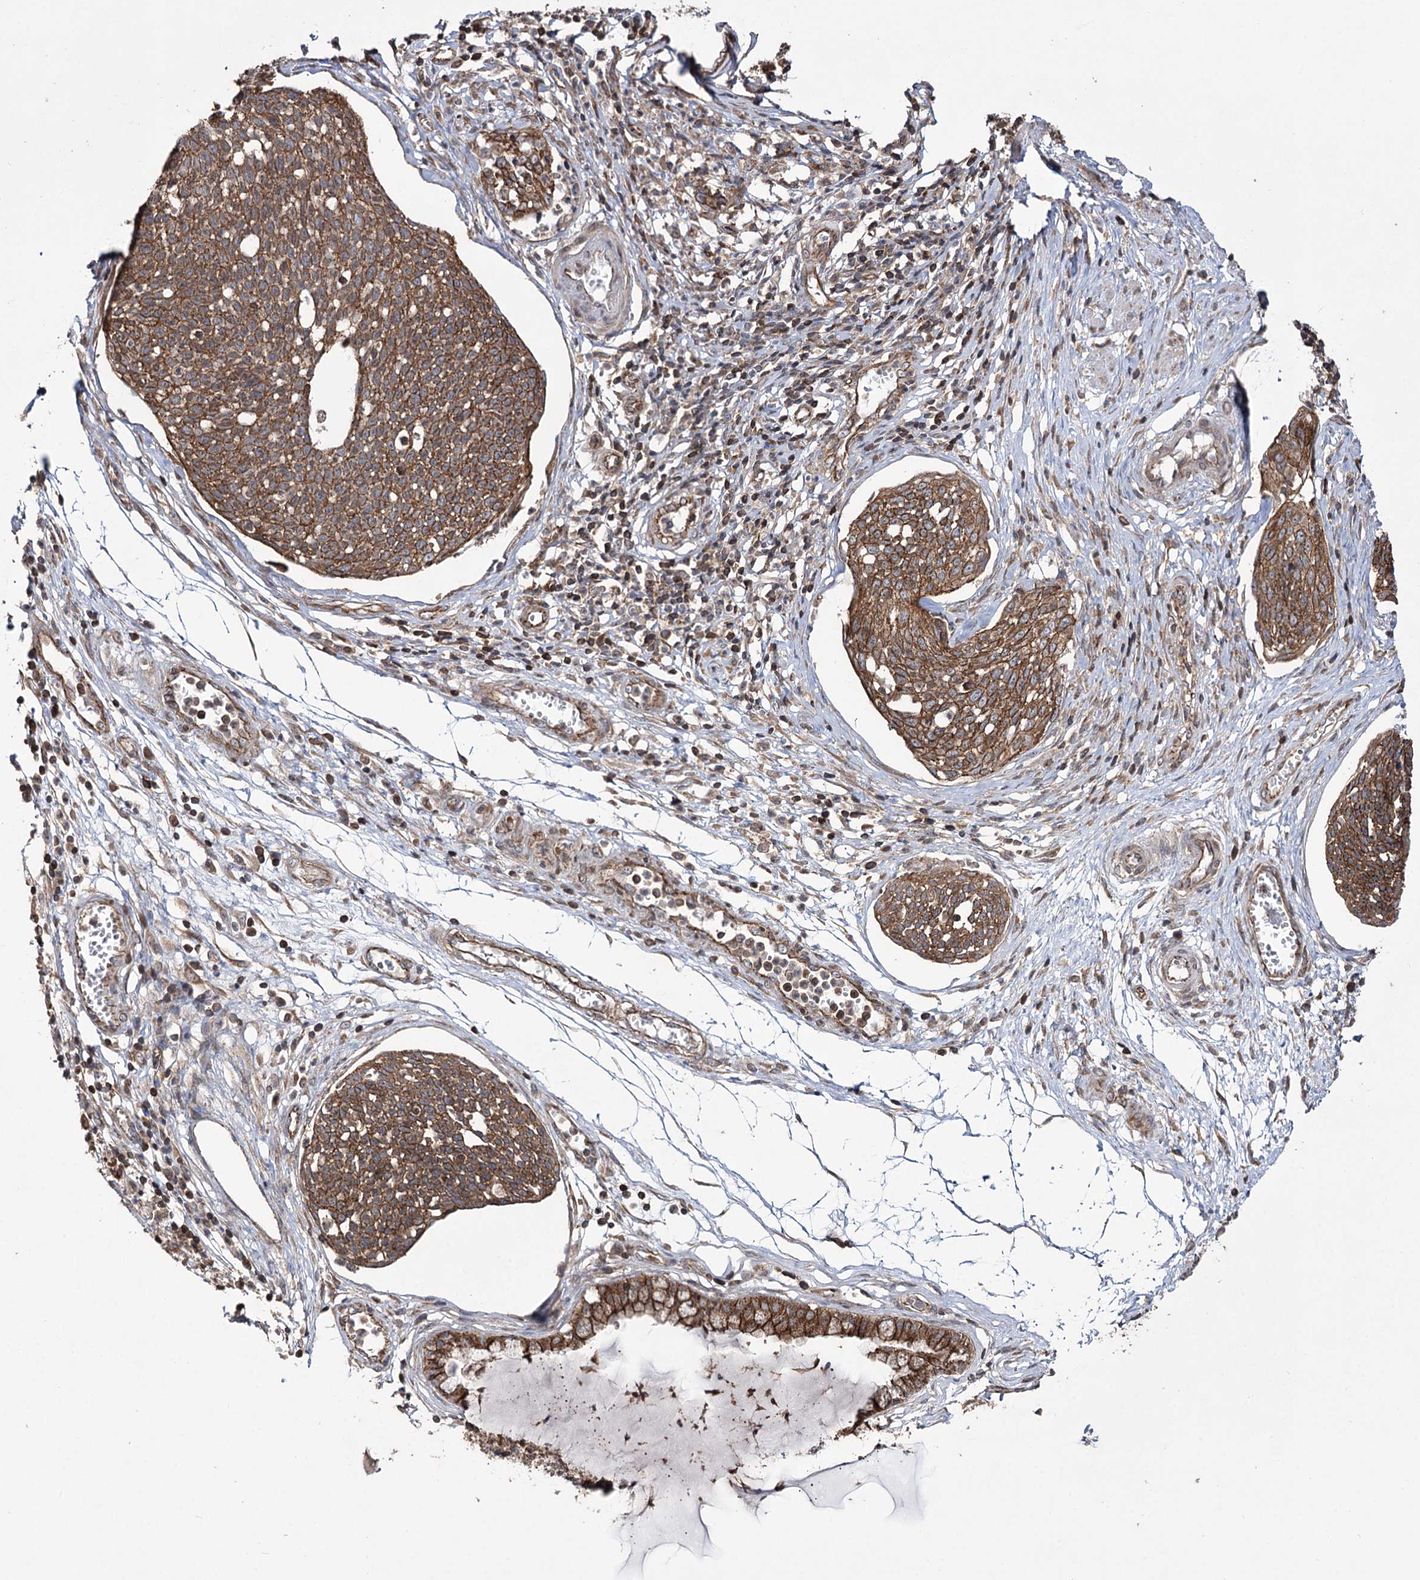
{"staining": {"intensity": "strong", "quantity": ">75%", "location": "cytoplasmic/membranous"}, "tissue": "cervical cancer", "cell_type": "Tumor cells", "image_type": "cancer", "snomed": [{"axis": "morphology", "description": "Squamous cell carcinoma, NOS"}, {"axis": "topography", "description": "Cervix"}], "caption": "About >75% of tumor cells in human cervical squamous cell carcinoma demonstrate strong cytoplasmic/membranous protein staining as visualized by brown immunohistochemical staining.", "gene": "DHX29", "patient": {"sex": "female", "age": 34}}